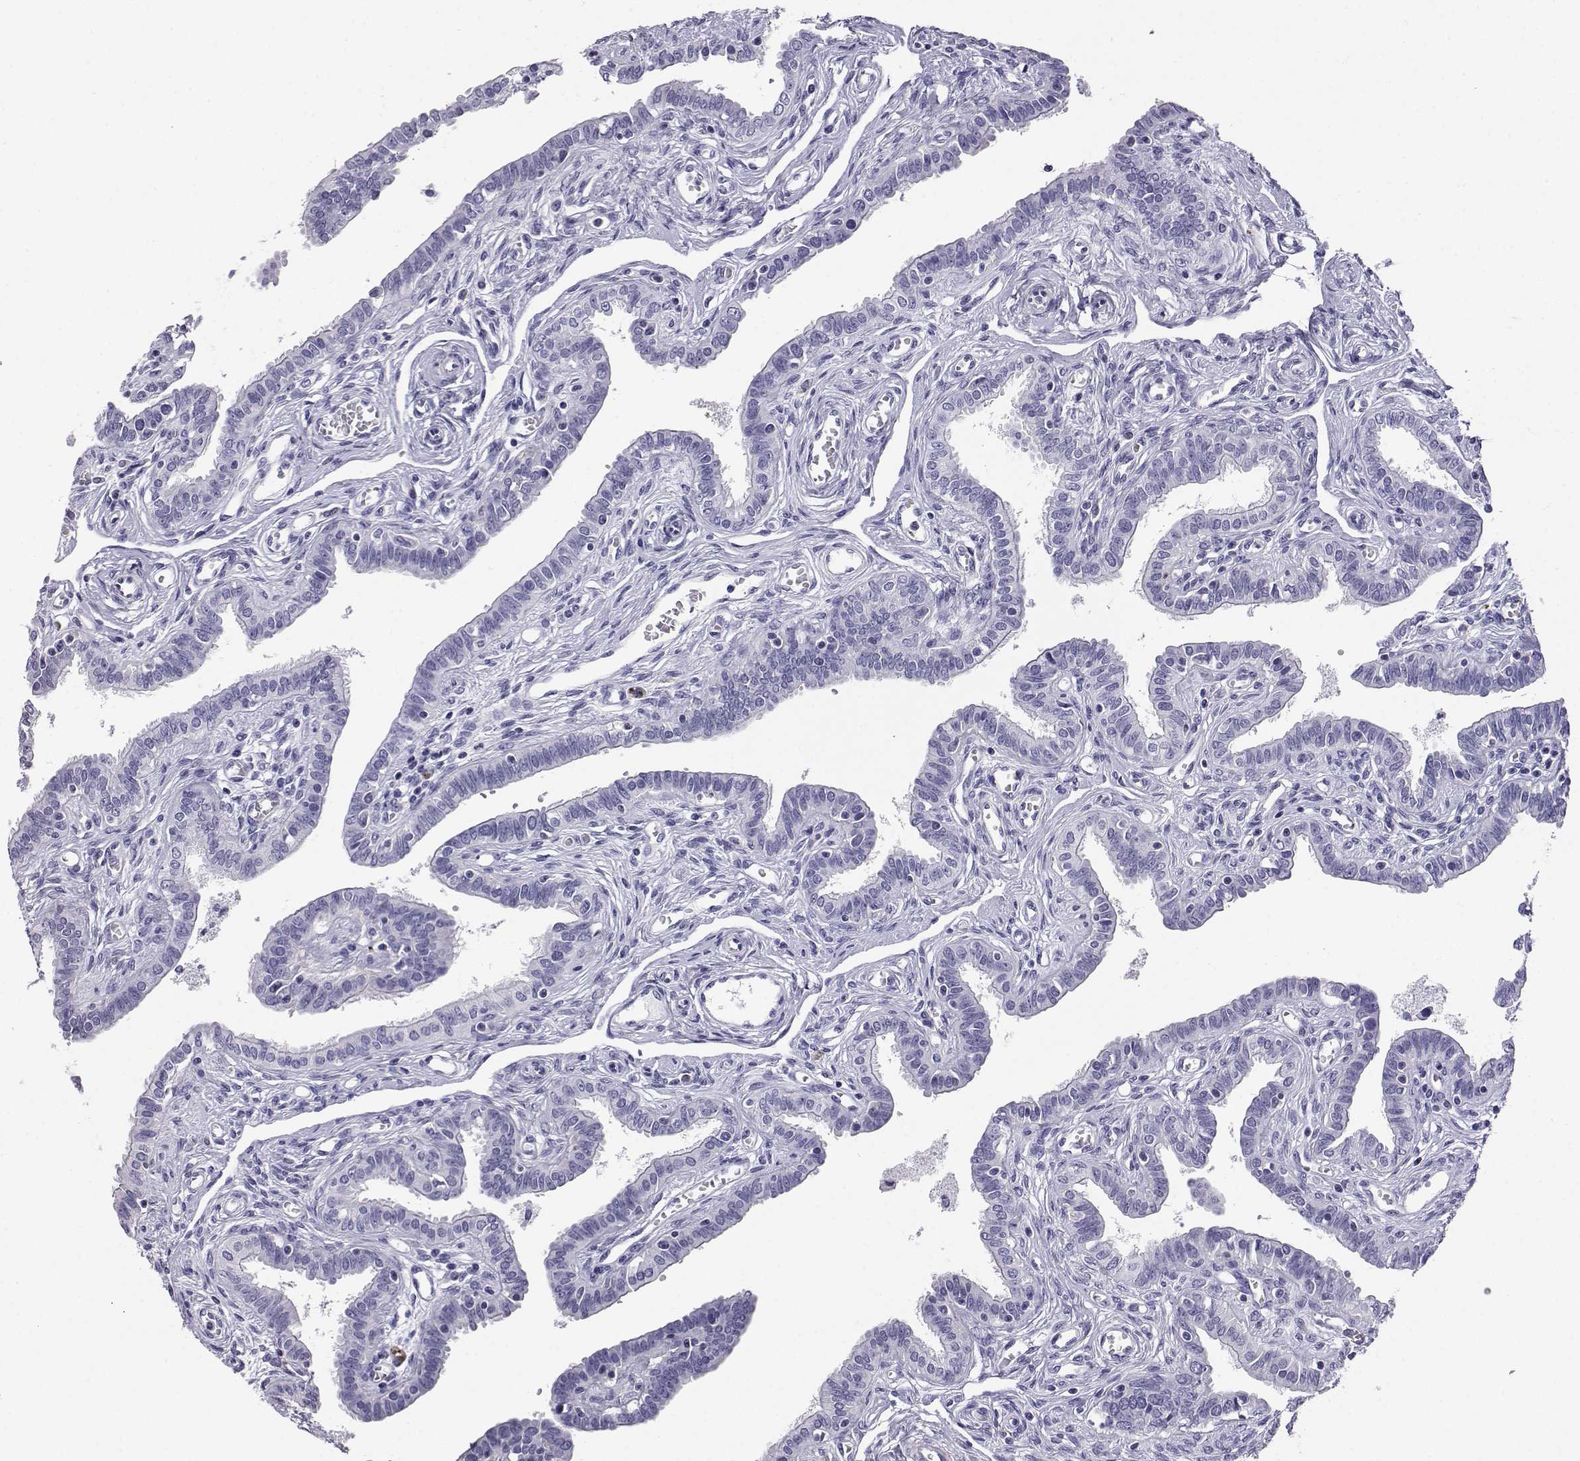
{"staining": {"intensity": "negative", "quantity": "none", "location": "none"}, "tissue": "fallopian tube", "cell_type": "Glandular cells", "image_type": "normal", "snomed": [{"axis": "morphology", "description": "Normal tissue, NOS"}, {"axis": "morphology", "description": "Carcinoma, endometroid"}, {"axis": "topography", "description": "Fallopian tube"}, {"axis": "topography", "description": "Ovary"}], "caption": "The image displays no significant positivity in glandular cells of fallopian tube. (DAB immunohistochemistry visualized using brightfield microscopy, high magnification).", "gene": "AKR1B1", "patient": {"sex": "female", "age": 42}}